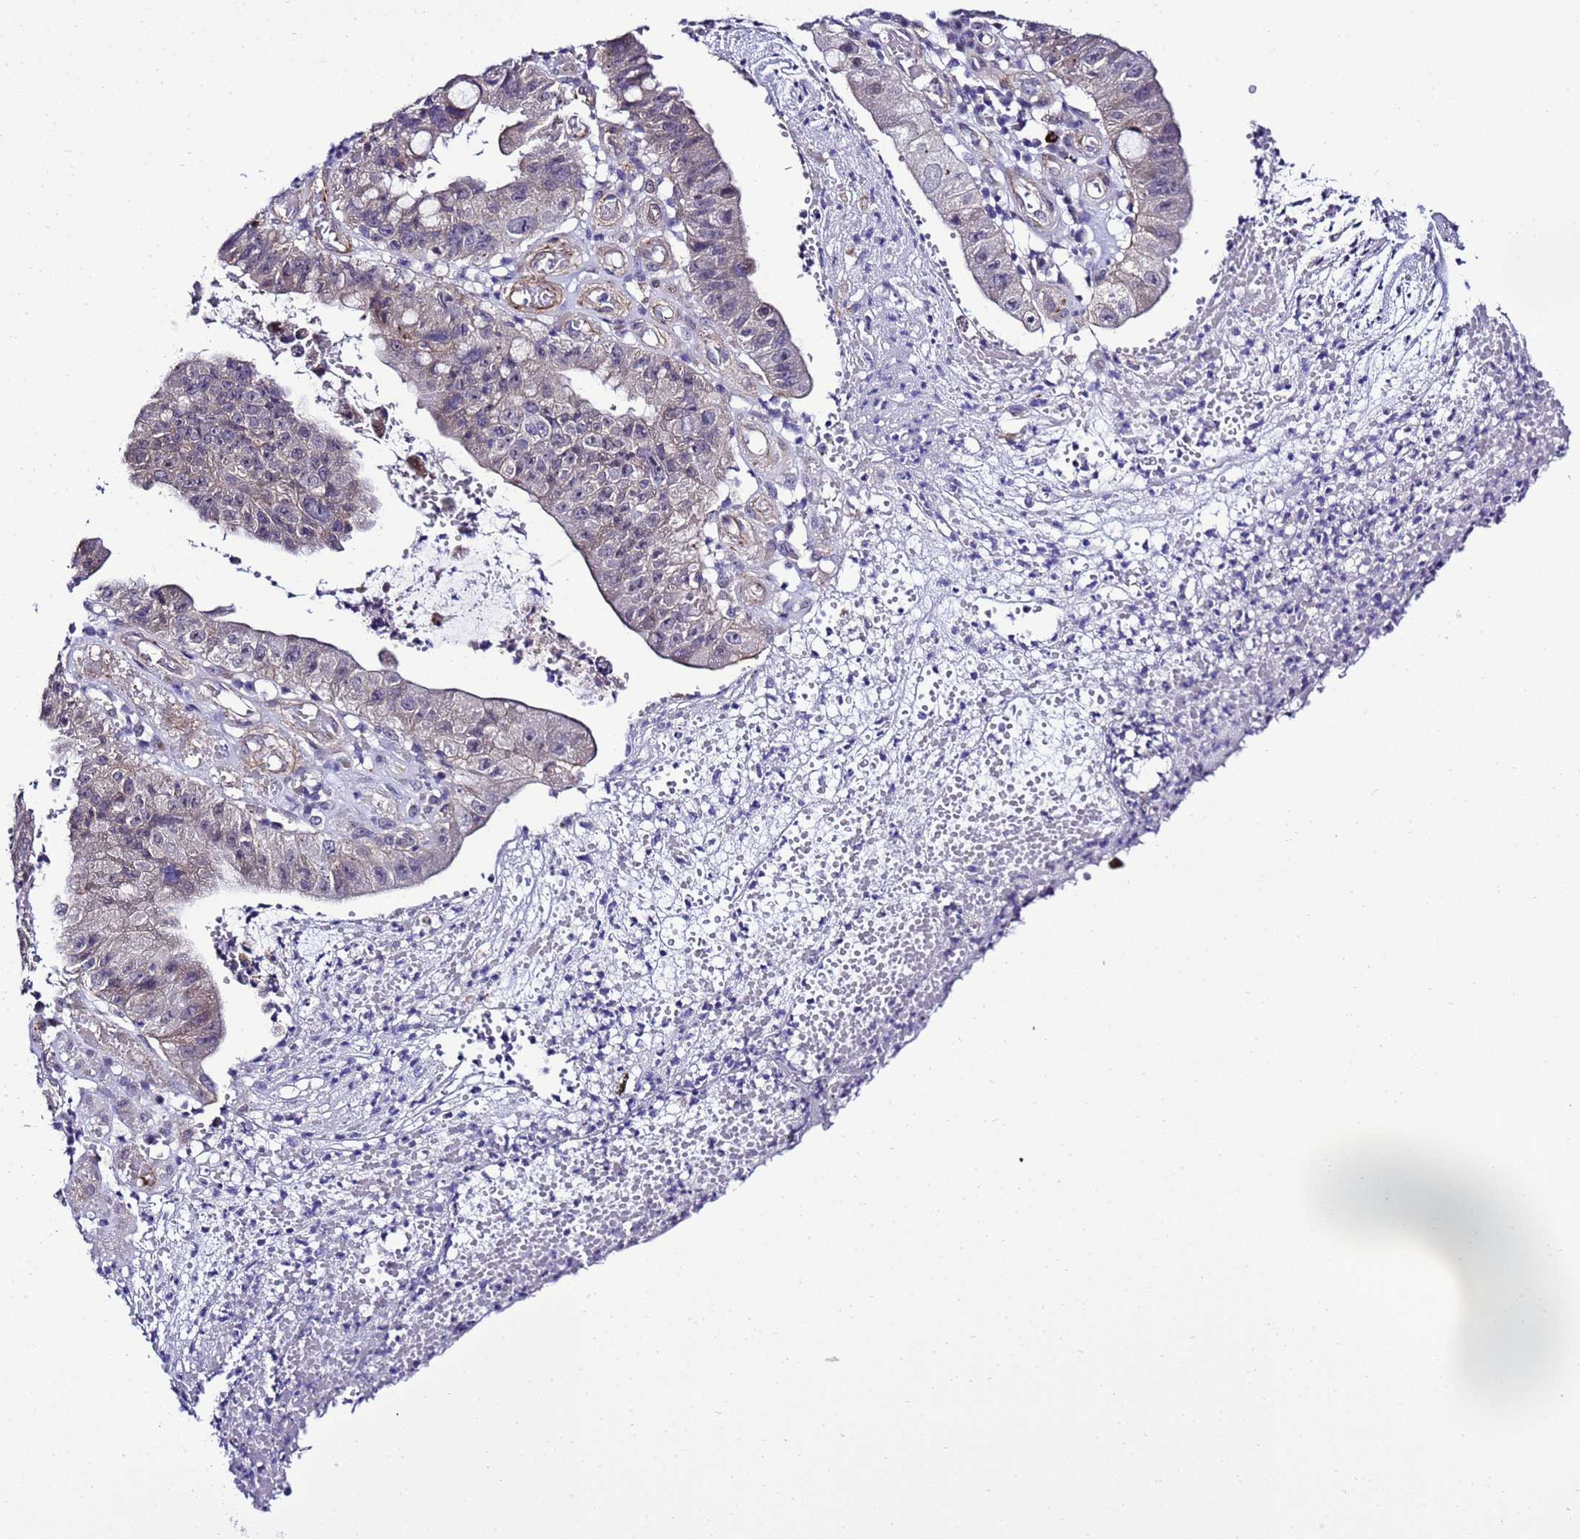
{"staining": {"intensity": "weak", "quantity": "<25%", "location": "cytoplasmic/membranous"}, "tissue": "stomach cancer", "cell_type": "Tumor cells", "image_type": "cancer", "snomed": [{"axis": "morphology", "description": "Adenocarcinoma, NOS"}, {"axis": "topography", "description": "Stomach"}], "caption": "A high-resolution image shows IHC staining of stomach adenocarcinoma, which shows no significant staining in tumor cells.", "gene": "GZF1", "patient": {"sex": "male", "age": 59}}